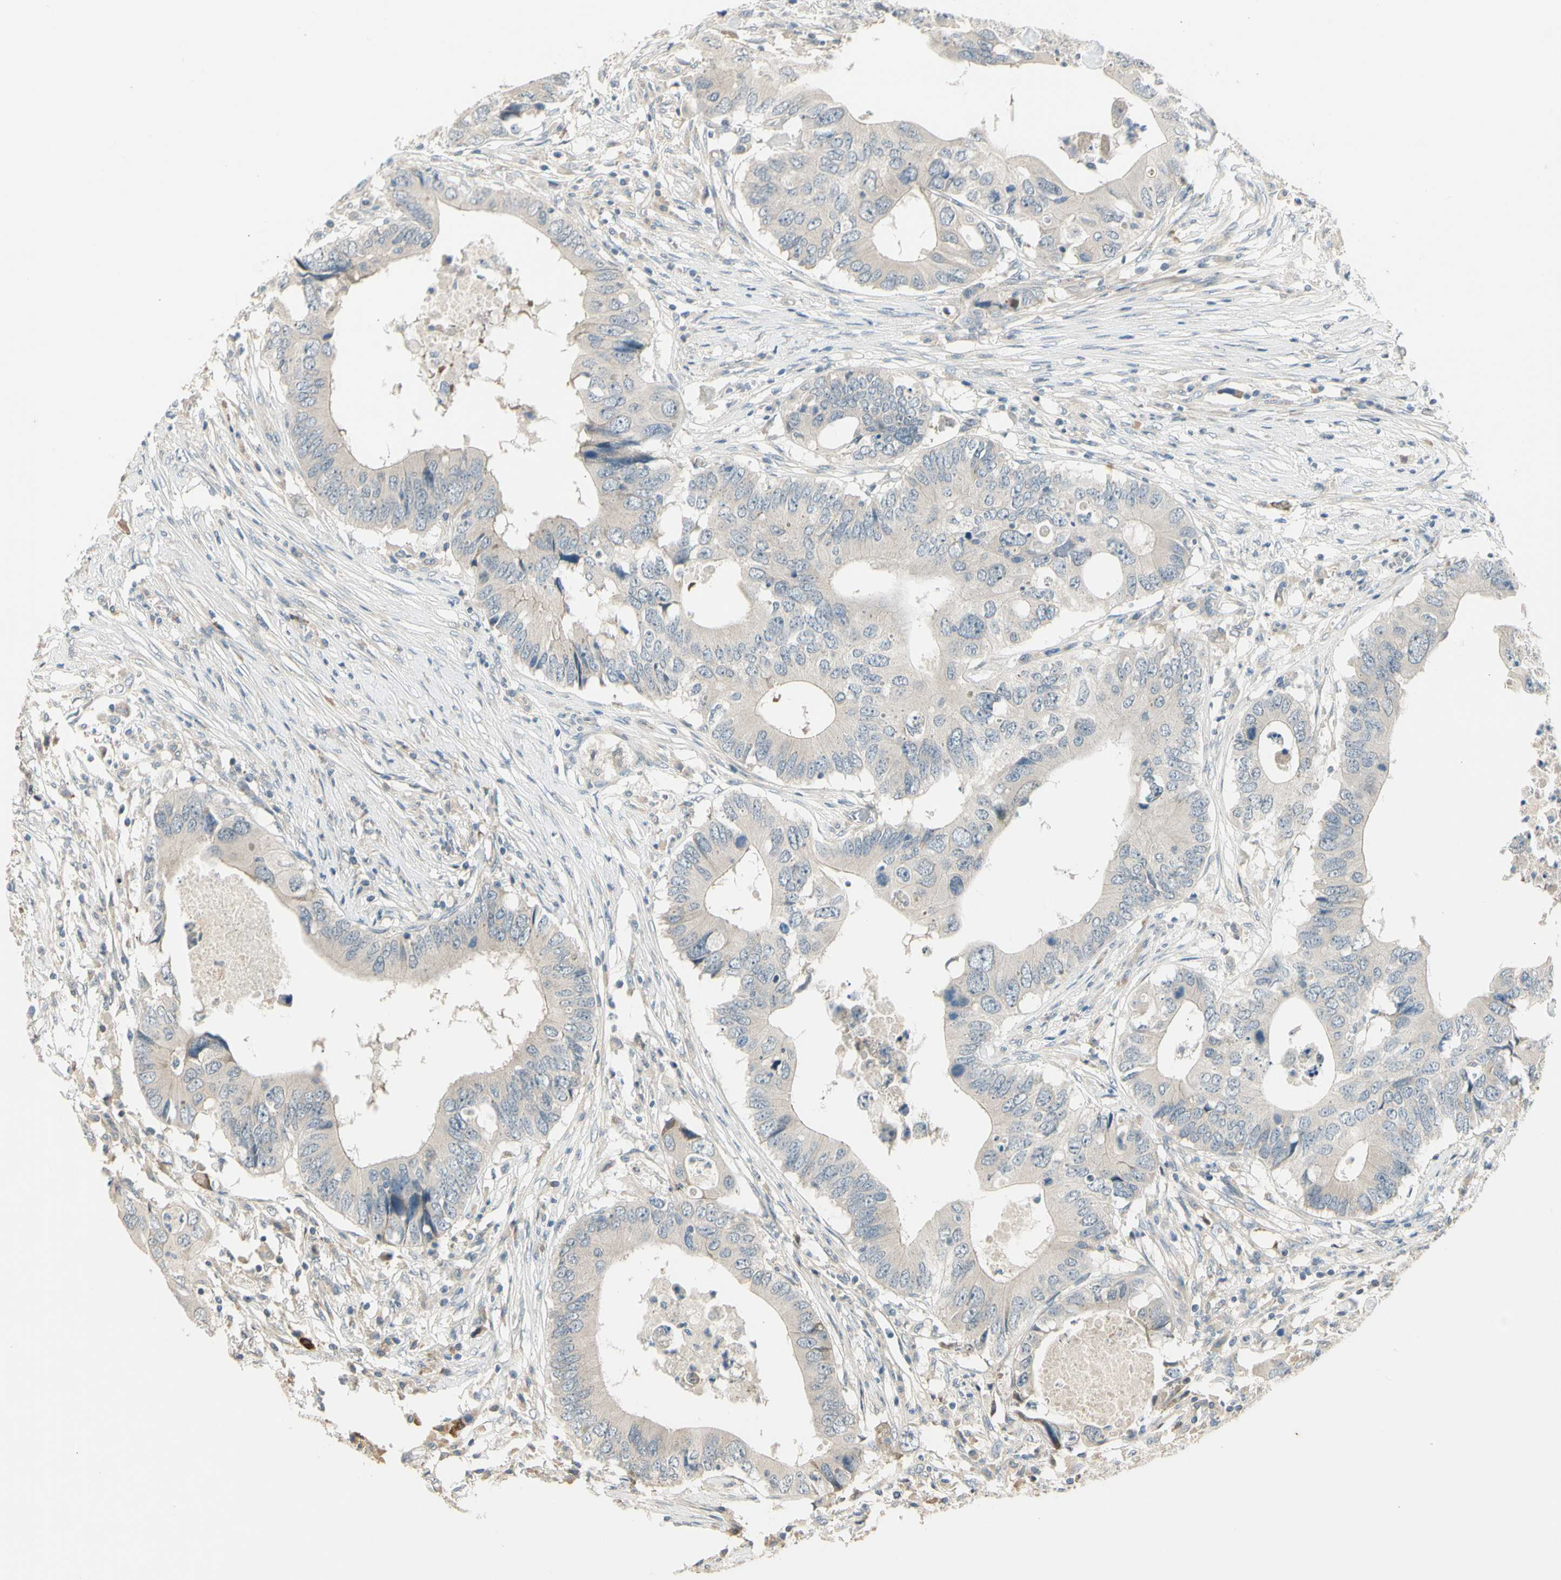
{"staining": {"intensity": "negative", "quantity": "none", "location": "none"}, "tissue": "colorectal cancer", "cell_type": "Tumor cells", "image_type": "cancer", "snomed": [{"axis": "morphology", "description": "Adenocarcinoma, NOS"}, {"axis": "topography", "description": "Colon"}], "caption": "High magnification brightfield microscopy of colorectal cancer (adenocarcinoma) stained with DAB (3,3'-diaminobenzidine) (brown) and counterstained with hematoxylin (blue): tumor cells show no significant positivity.", "gene": "PCDHB15", "patient": {"sex": "male", "age": 71}}